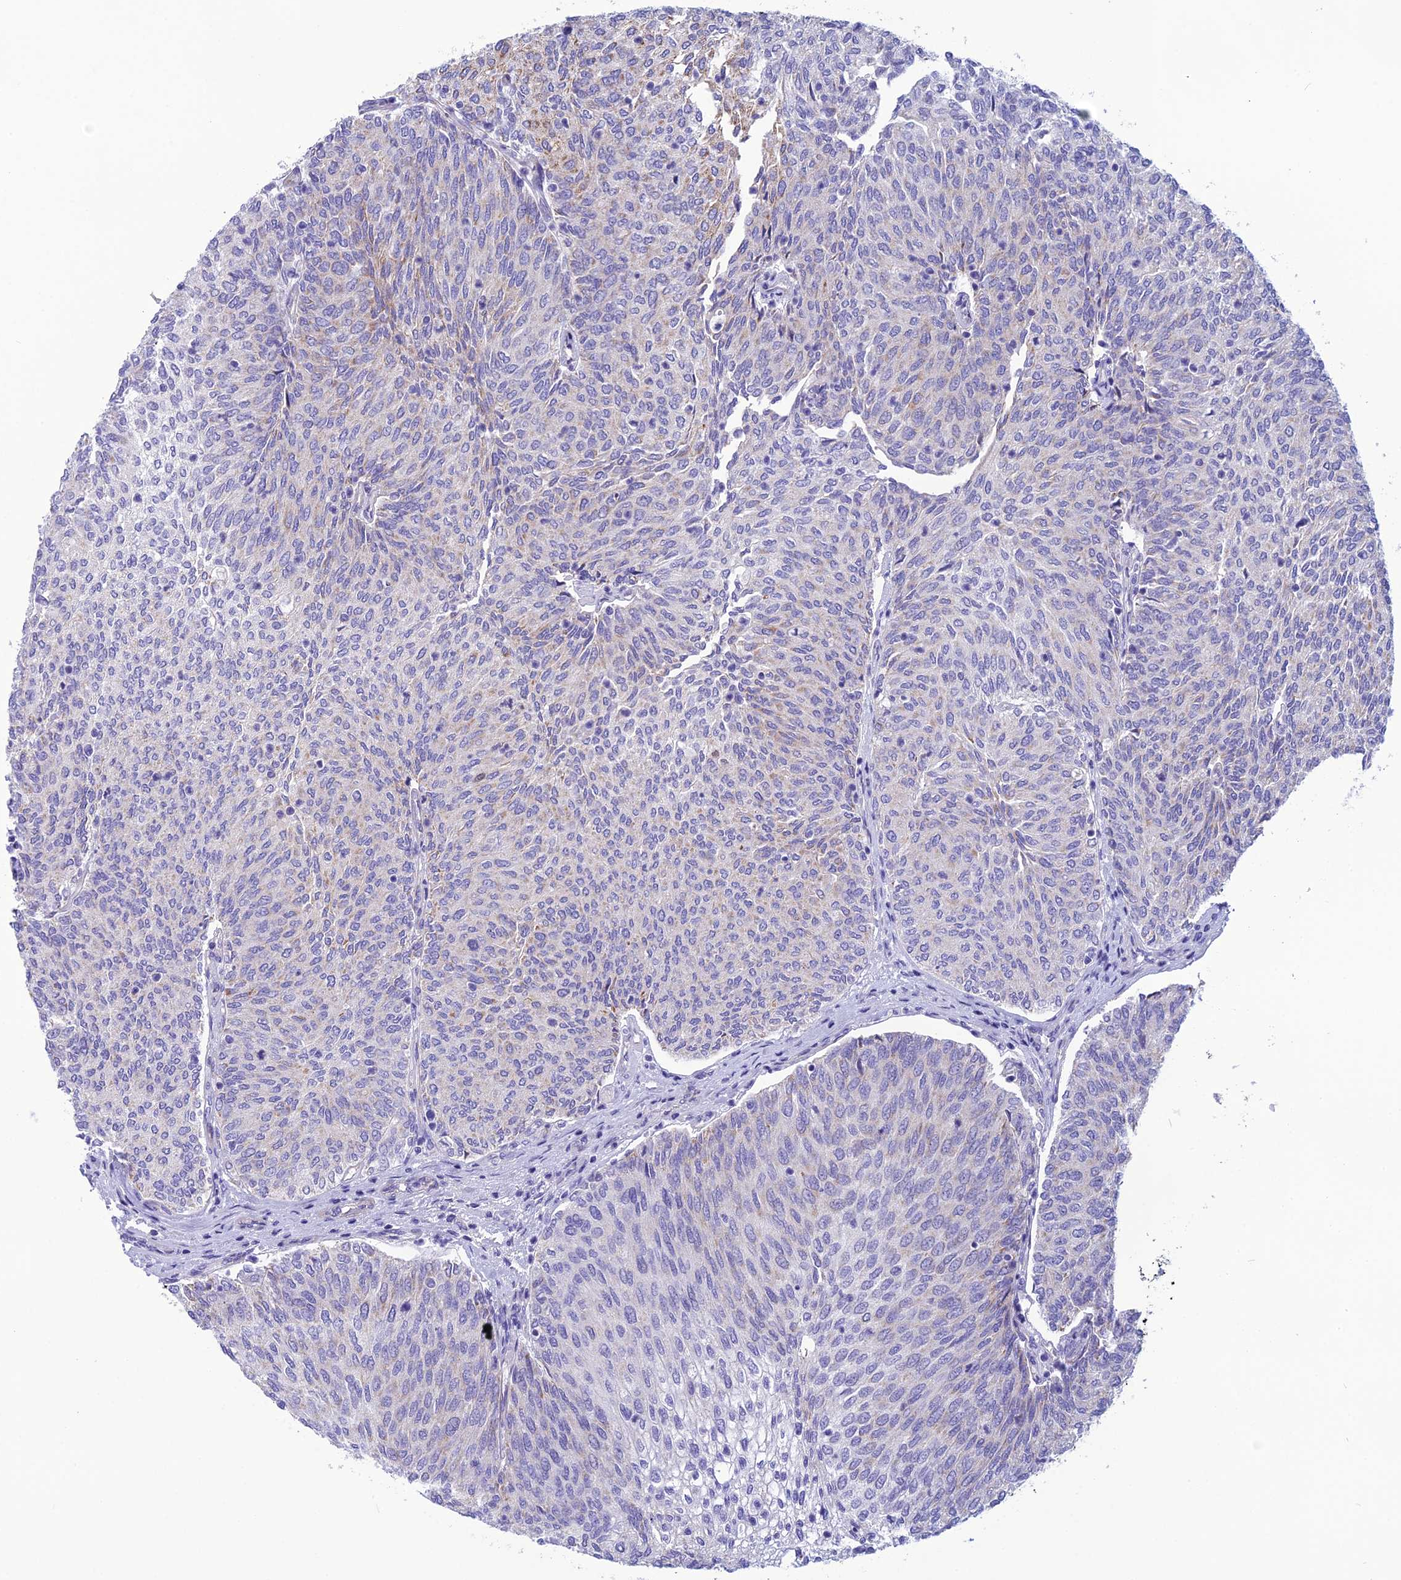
{"staining": {"intensity": "weak", "quantity": "25%-75%", "location": "cytoplasmic/membranous"}, "tissue": "urothelial cancer", "cell_type": "Tumor cells", "image_type": "cancer", "snomed": [{"axis": "morphology", "description": "Urothelial carcinoma, High grade"}, {"axis": "topography", "description": "Urinary bladder"}], "caption": "High-magnification brightfield microscopy of urothelial cancer stained with DAB (brown) and counterstained with hematoxylin (blue). tumor cells exhibit weak cytoplasmic/membranous staining is present in about25%-75% of cells.", "gene": "POMGNT1", "patient": {"sex": "female", "age": 79}}